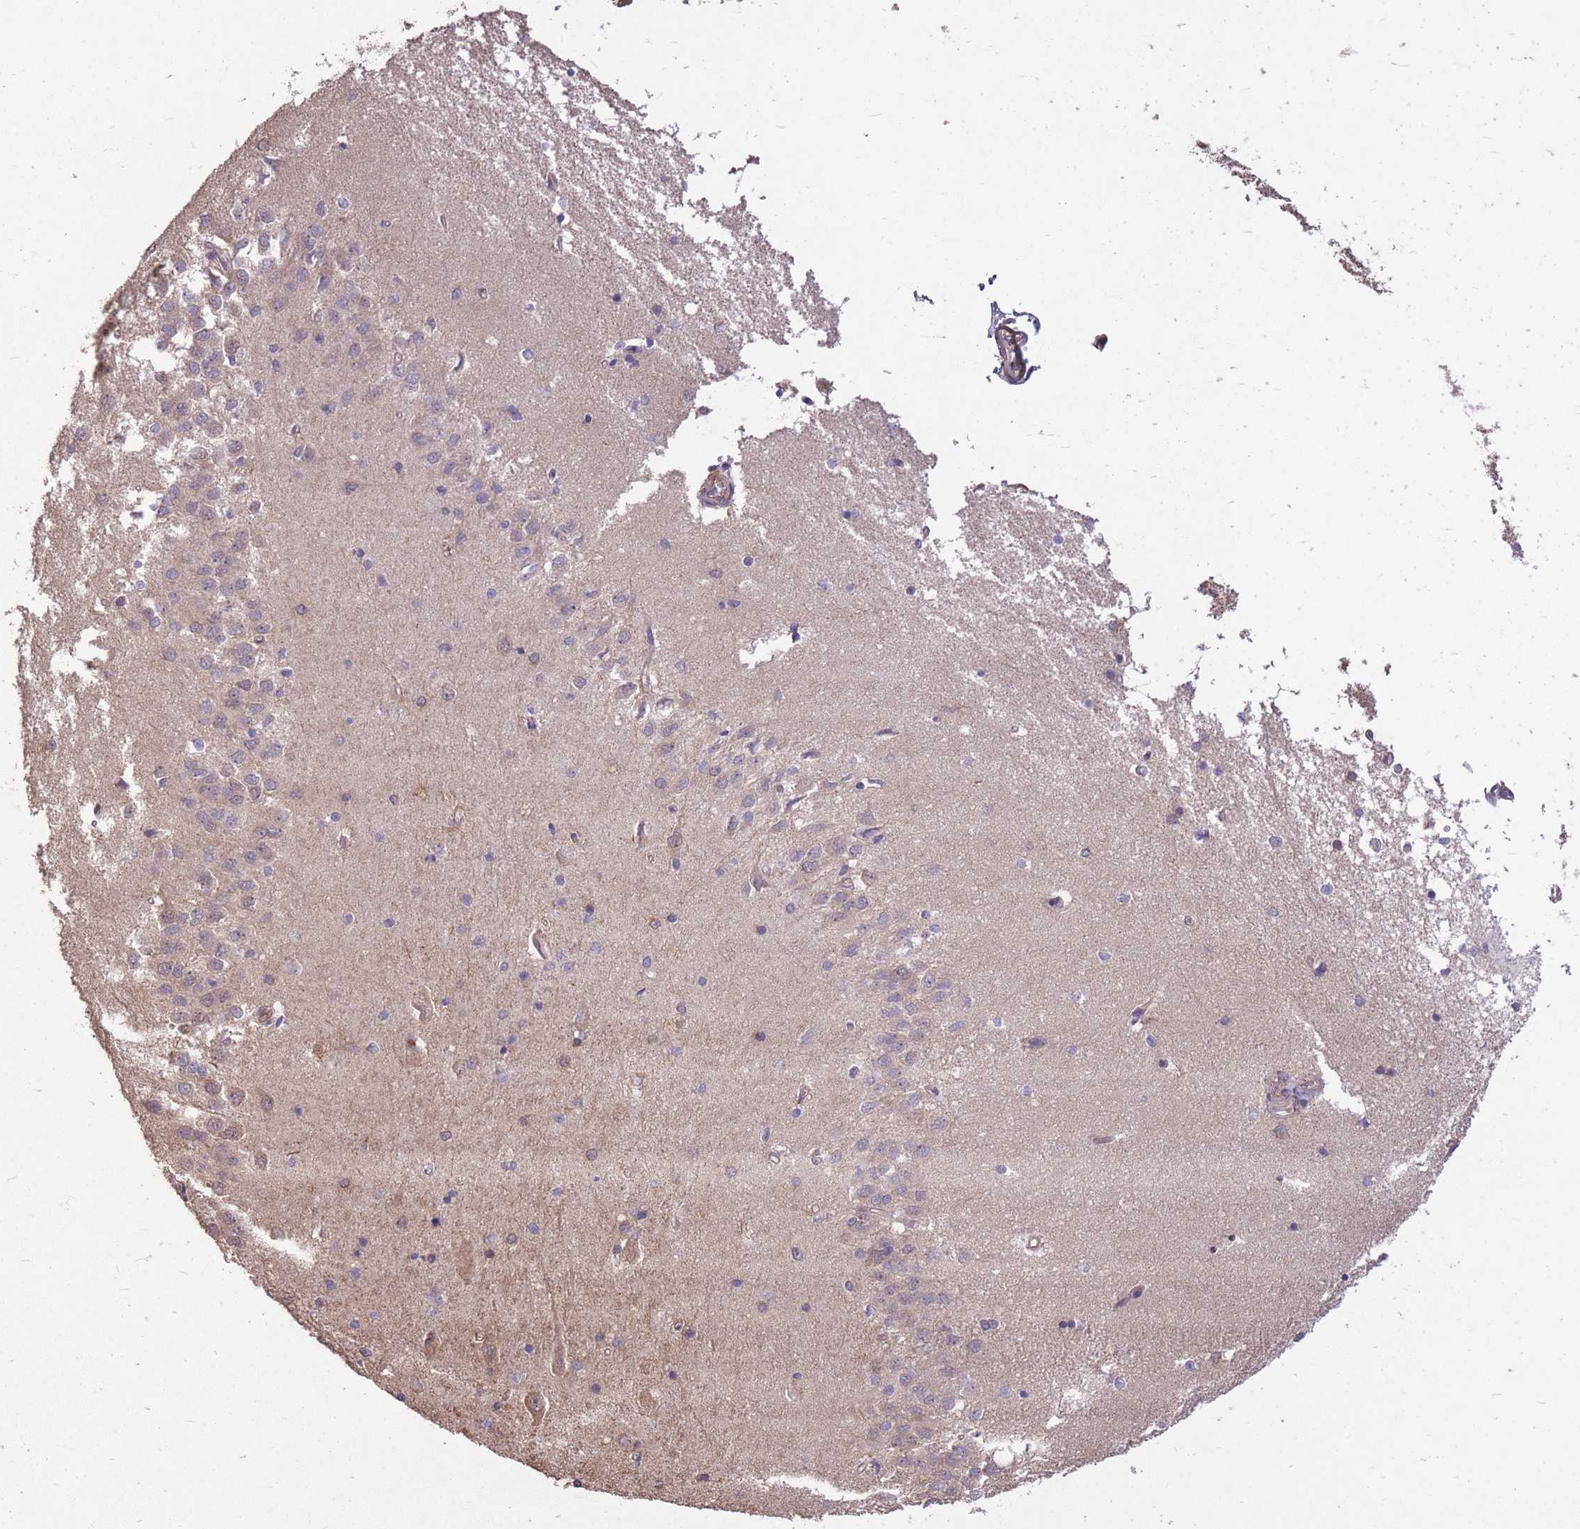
{"staining": {"intensity": "negative", "quantity": "none", "location": "none"}, "tissue": "hippocampus", "cell_type": "Glial cells", "image_type": "normal", "snomed": [{"axis": "morphology", "description": "Normal tissue, NOS"}, {"axis": "topography", "description": "Hippocampus"}], "caption": "DAB immunohistochemical staining of benign hippocampus exhibits no significant staining in glial cells. The staining is performed using DAB brown chromogen with nuclei counter-stained in using hematoxylin.", "gene": "DYNC1LI2", "patient": {"sex": "male", "age": 45}}